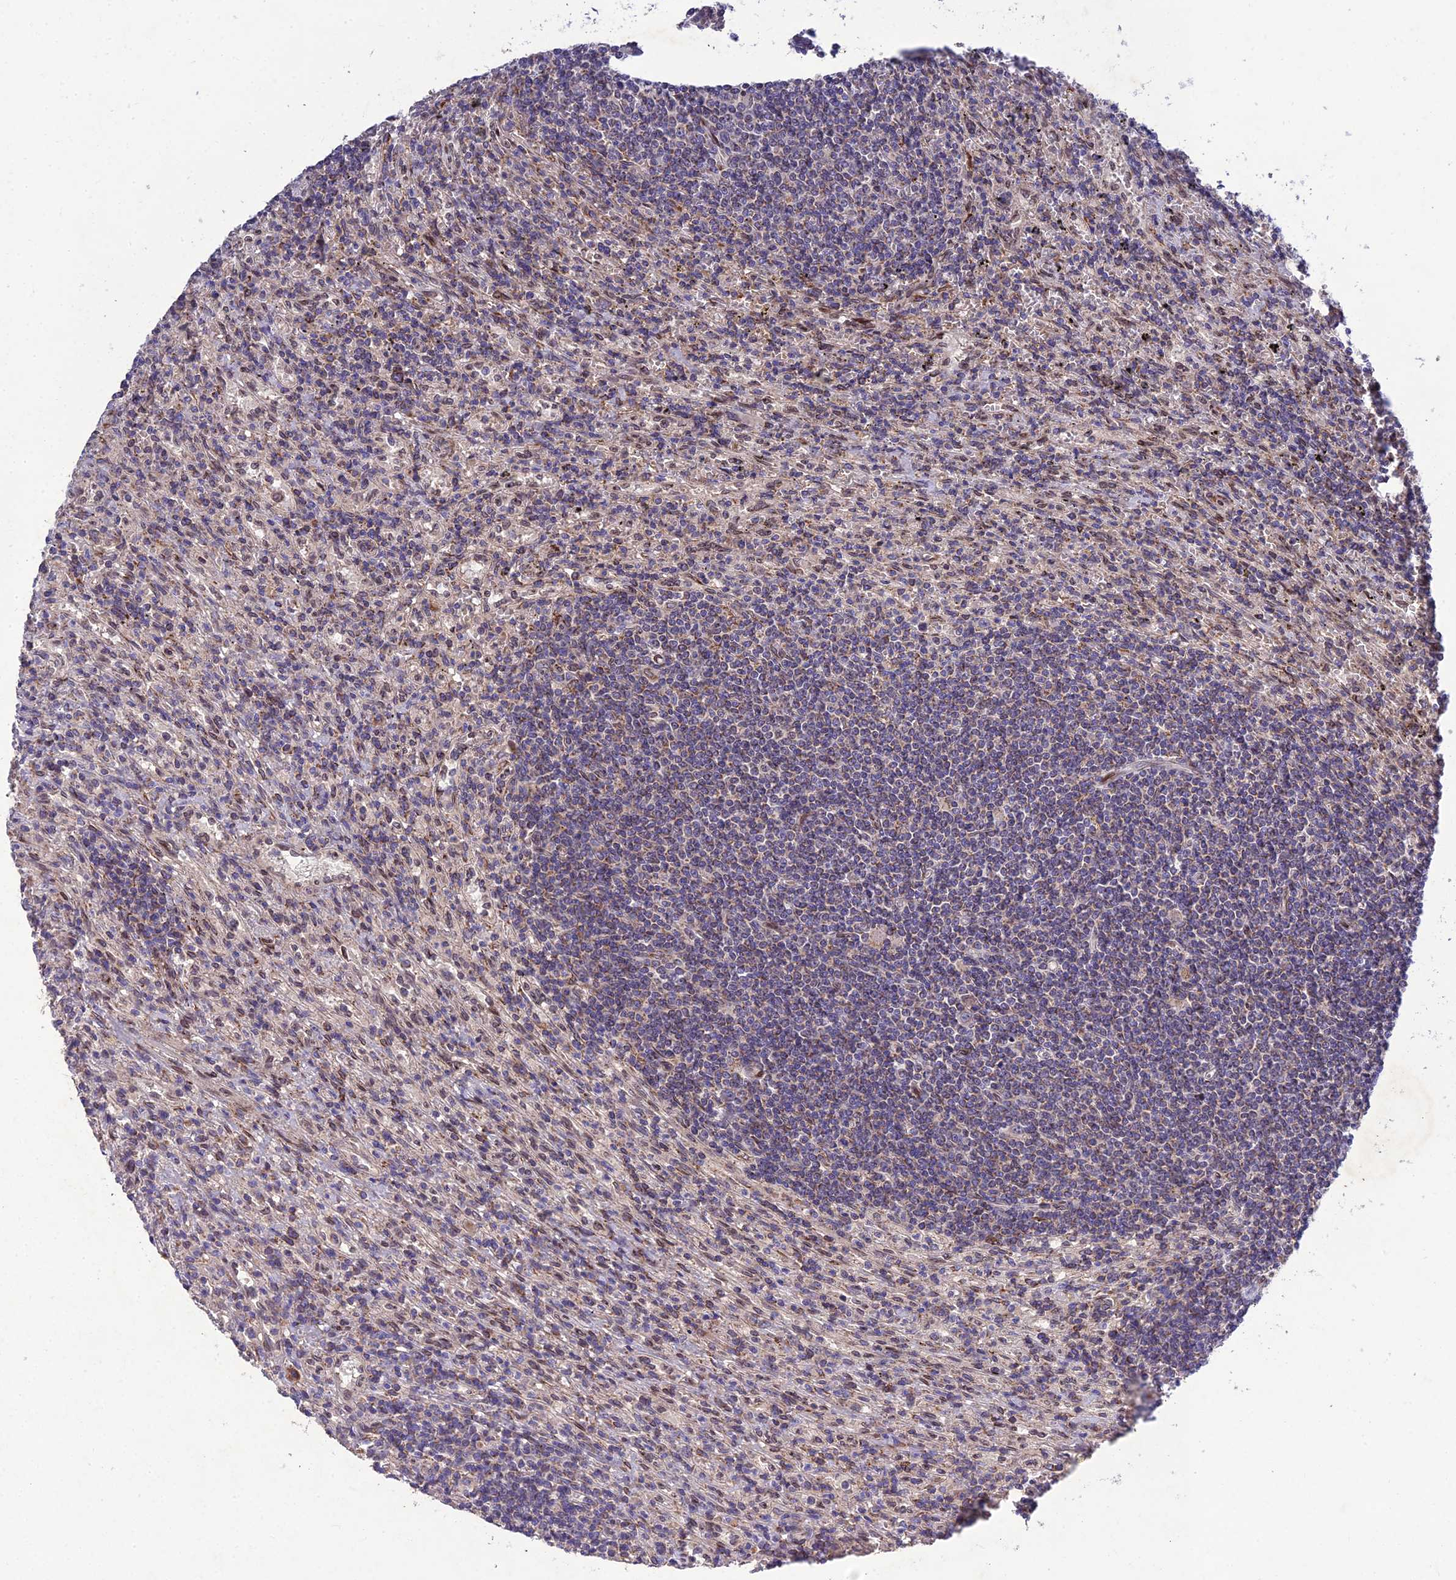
{"staining": {"intensity": "negative", "quantity": "none", "location": "none"}, "tissue": "lymphoma", "cell_type": "Tumor cells", "image_type": "cancer", "snomed": [{"axis": "morphology", "description": "Malignant lymphoma, non-Hodgkin's type, Low grade"}, {"axis": "topography", "description": "Spleen"}], "caption": "Immunohistochemistry micrograph of neoplastic tissue: malignant lymphoma, non-Hodgkin's type (low-grade) stained with DAB reveals no significant protein staining in tumor cells.", "gene": "MGAT2", "patient": {"sex": "male", "age": 76}}